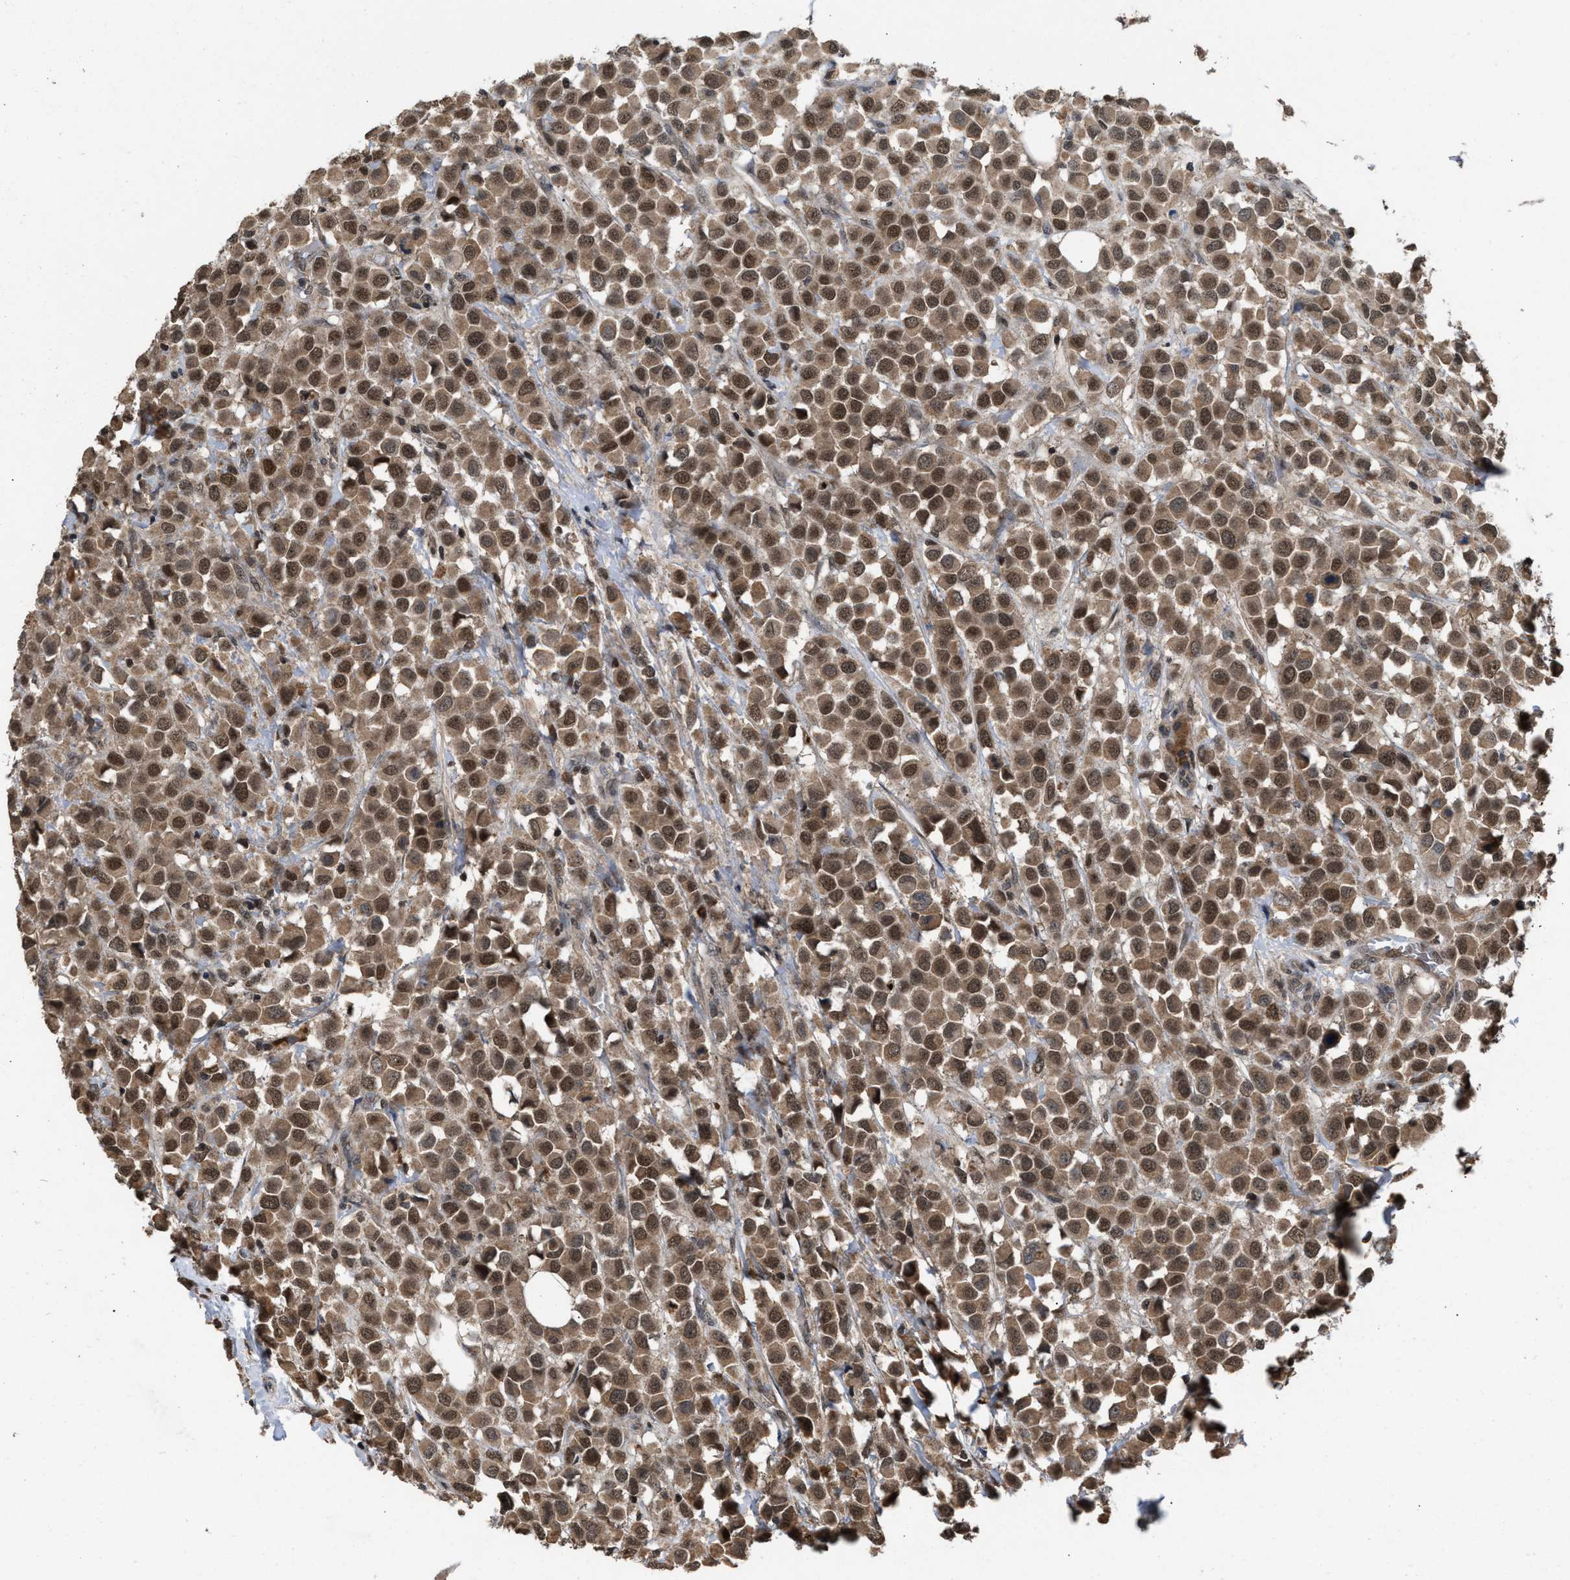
{"staining": {"intensity": "moderate", "quantity": ">75%", "location": "cytoplasmic/membranous,nuclear"}, "tissue": "breast cancer", "cell_type": "Tumor cells", "image_type": "cancer", "snomed": [{"axis": "morphology", "description": "Duct carcinoma"}, {"axis": "topography", "description": "Breast"}], "caption": "A medium amount of moderate cytoplasmic/membranous and nuclear staining is seen in approximately >75% of tumor cells in breast cancer (invasive ductal carcinoma) tissue.", "gene": "C9orf78", "patient": {"sex": "female", "age": 61}}